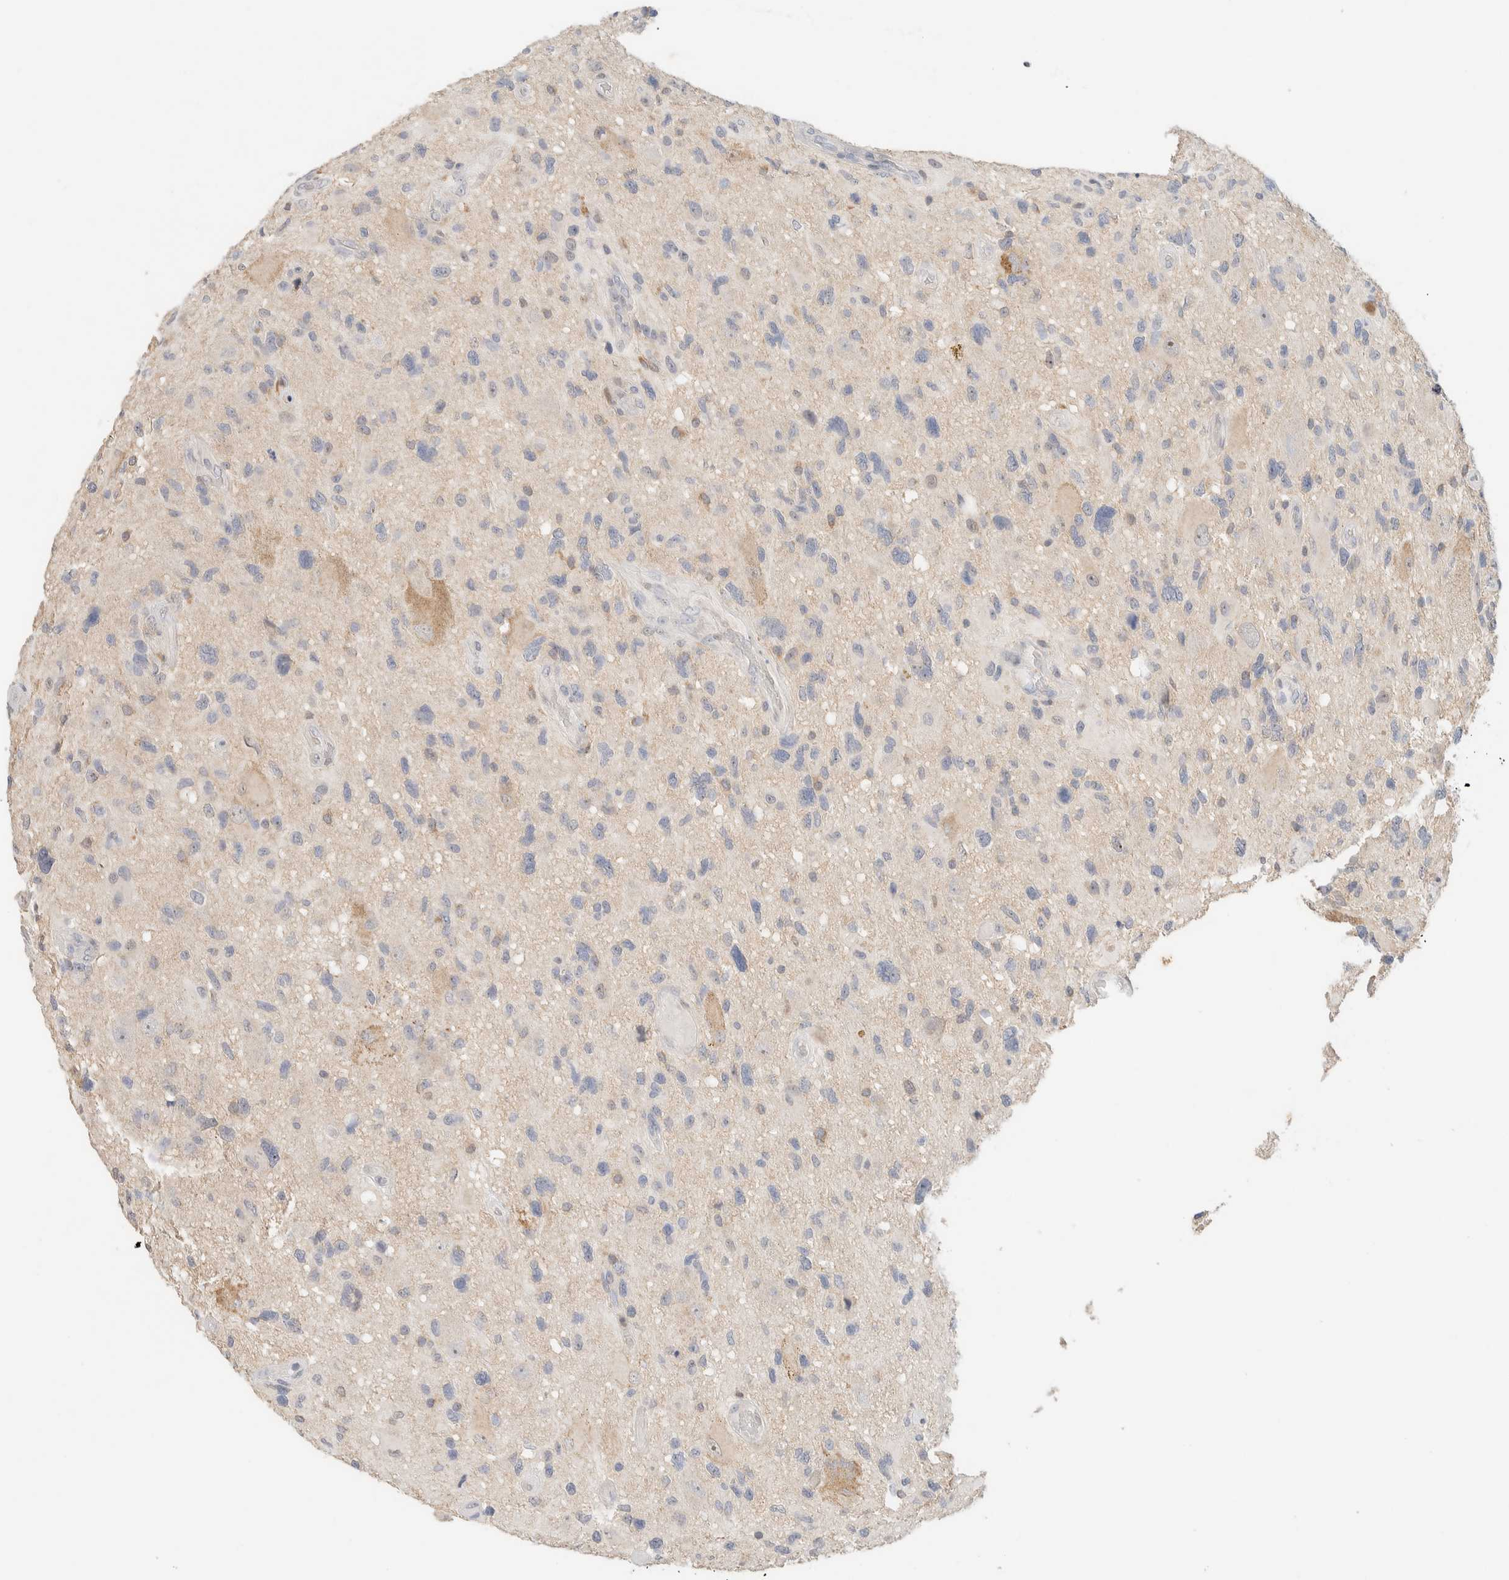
{"staining": {"intensity": "weak", "quantity": "<25%", "location": "cytoplasmic/membranous"}, "tissue": "glioma", "cell_type": "Tumor cells", "image_type": "cancer", "snomed": [{"axis": "morphology", "description": "Glioma, malignant, High grade"}, {"axis": "topography", "description": "Brain"}], "caption": "Photomicrograph shows no protein positivity in tumor cells of glioma tissue.", "gene": "HDHD3", "patient": {"sex": "male", "age": 33}}